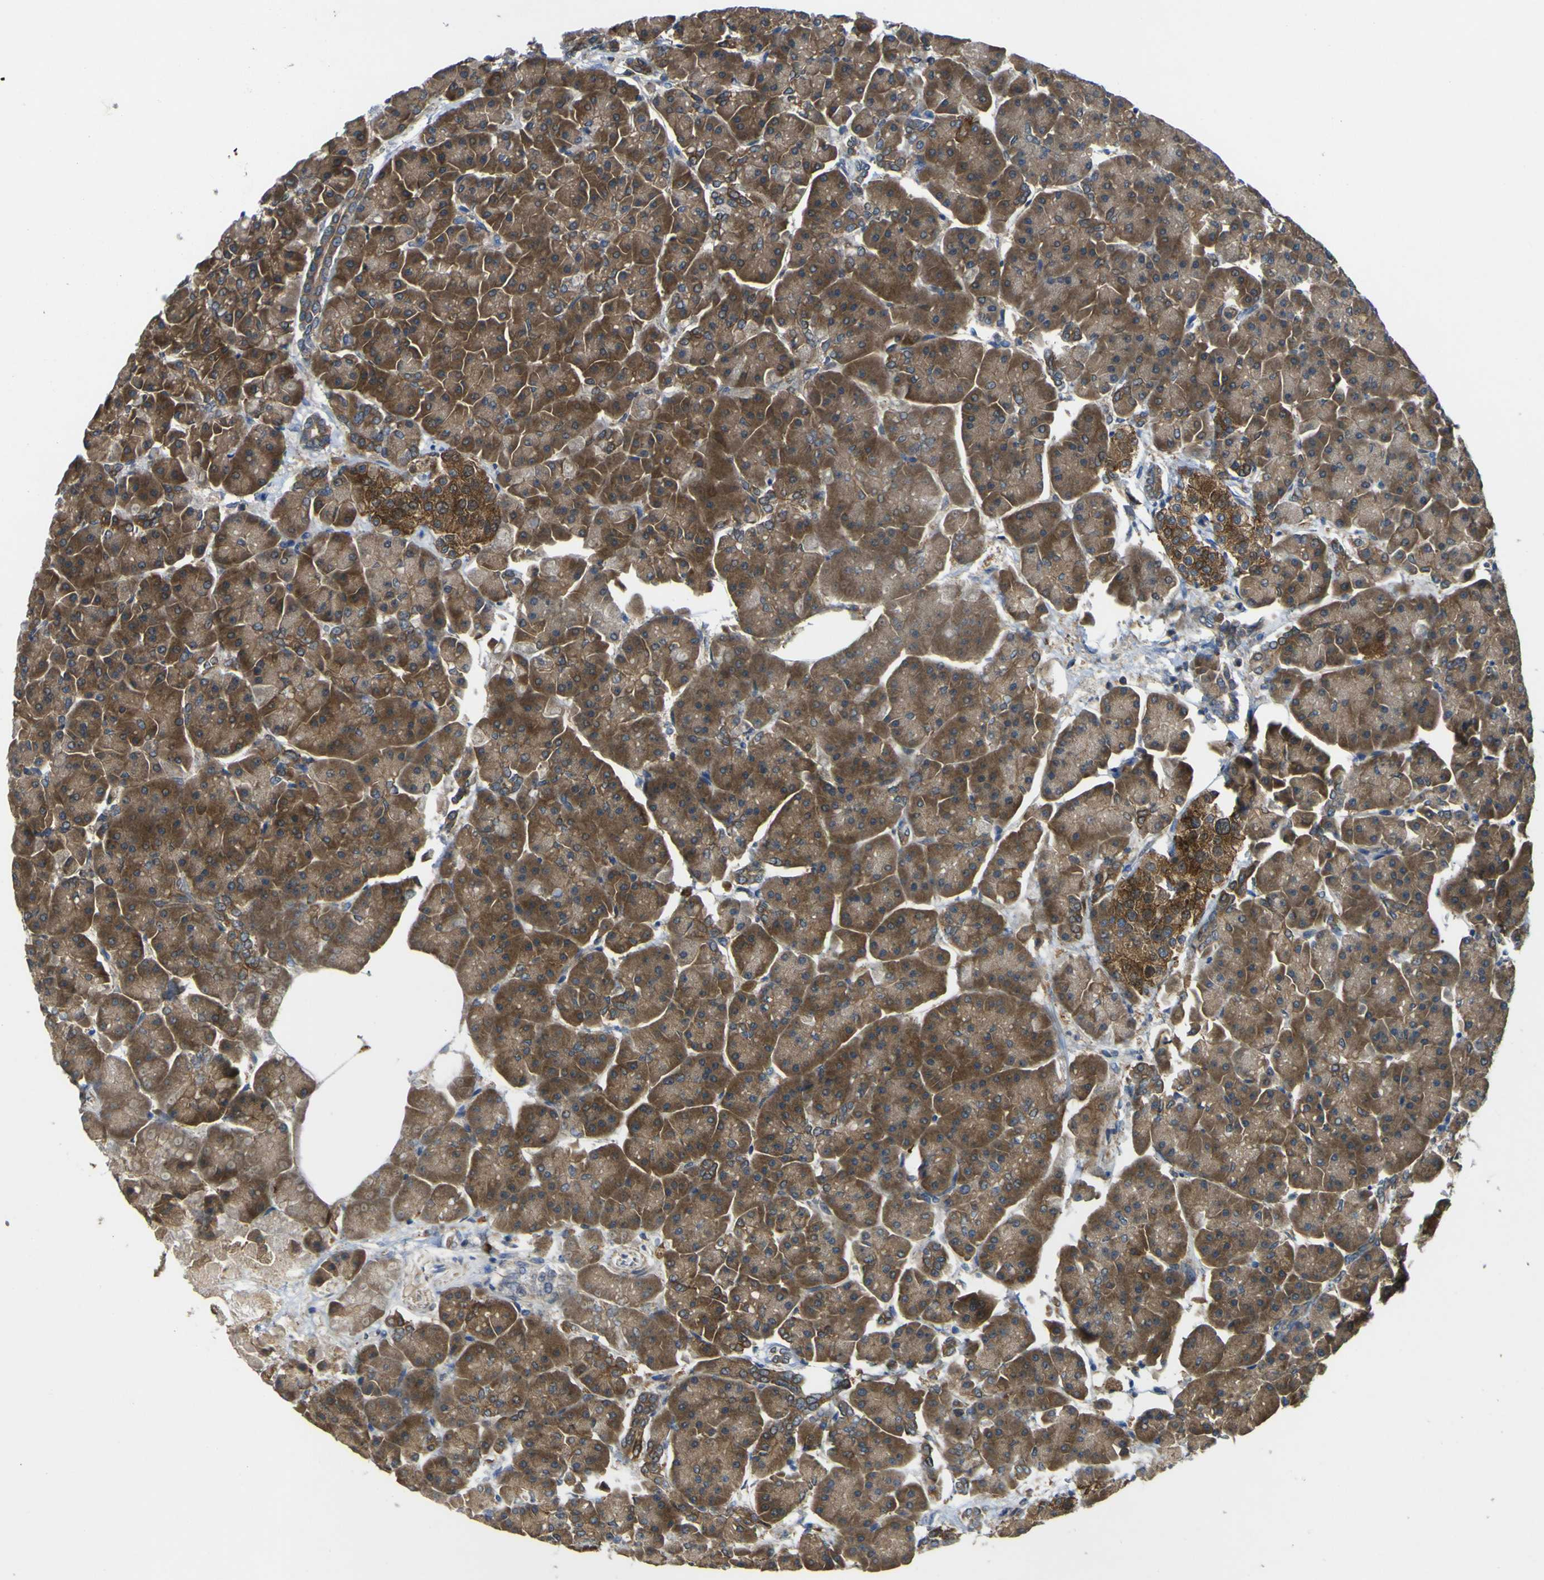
{"staining": {"intensity": "moderate", "quantity": ">75%", "location": "cytoplasmic/membranous"}, "tissue": "pancreas", "cell_type": "Exocrine glandular cells", "image_type": "normal", "snomed": [{"axis": "morphology", "description": "Normal tissue, NOS"}, {"axis": "topography", "description": "Pancreas"}], "caption": "IHC photomicrograph of unremarkable human pancreas stained for a protein (brown), which exhibits medium levels of moderate cytoplasmic/membranous expression in approximately >75% of exocrine glandular cells.", "gene": "EML2", "patient": {"sex": "female", "age": 70}}